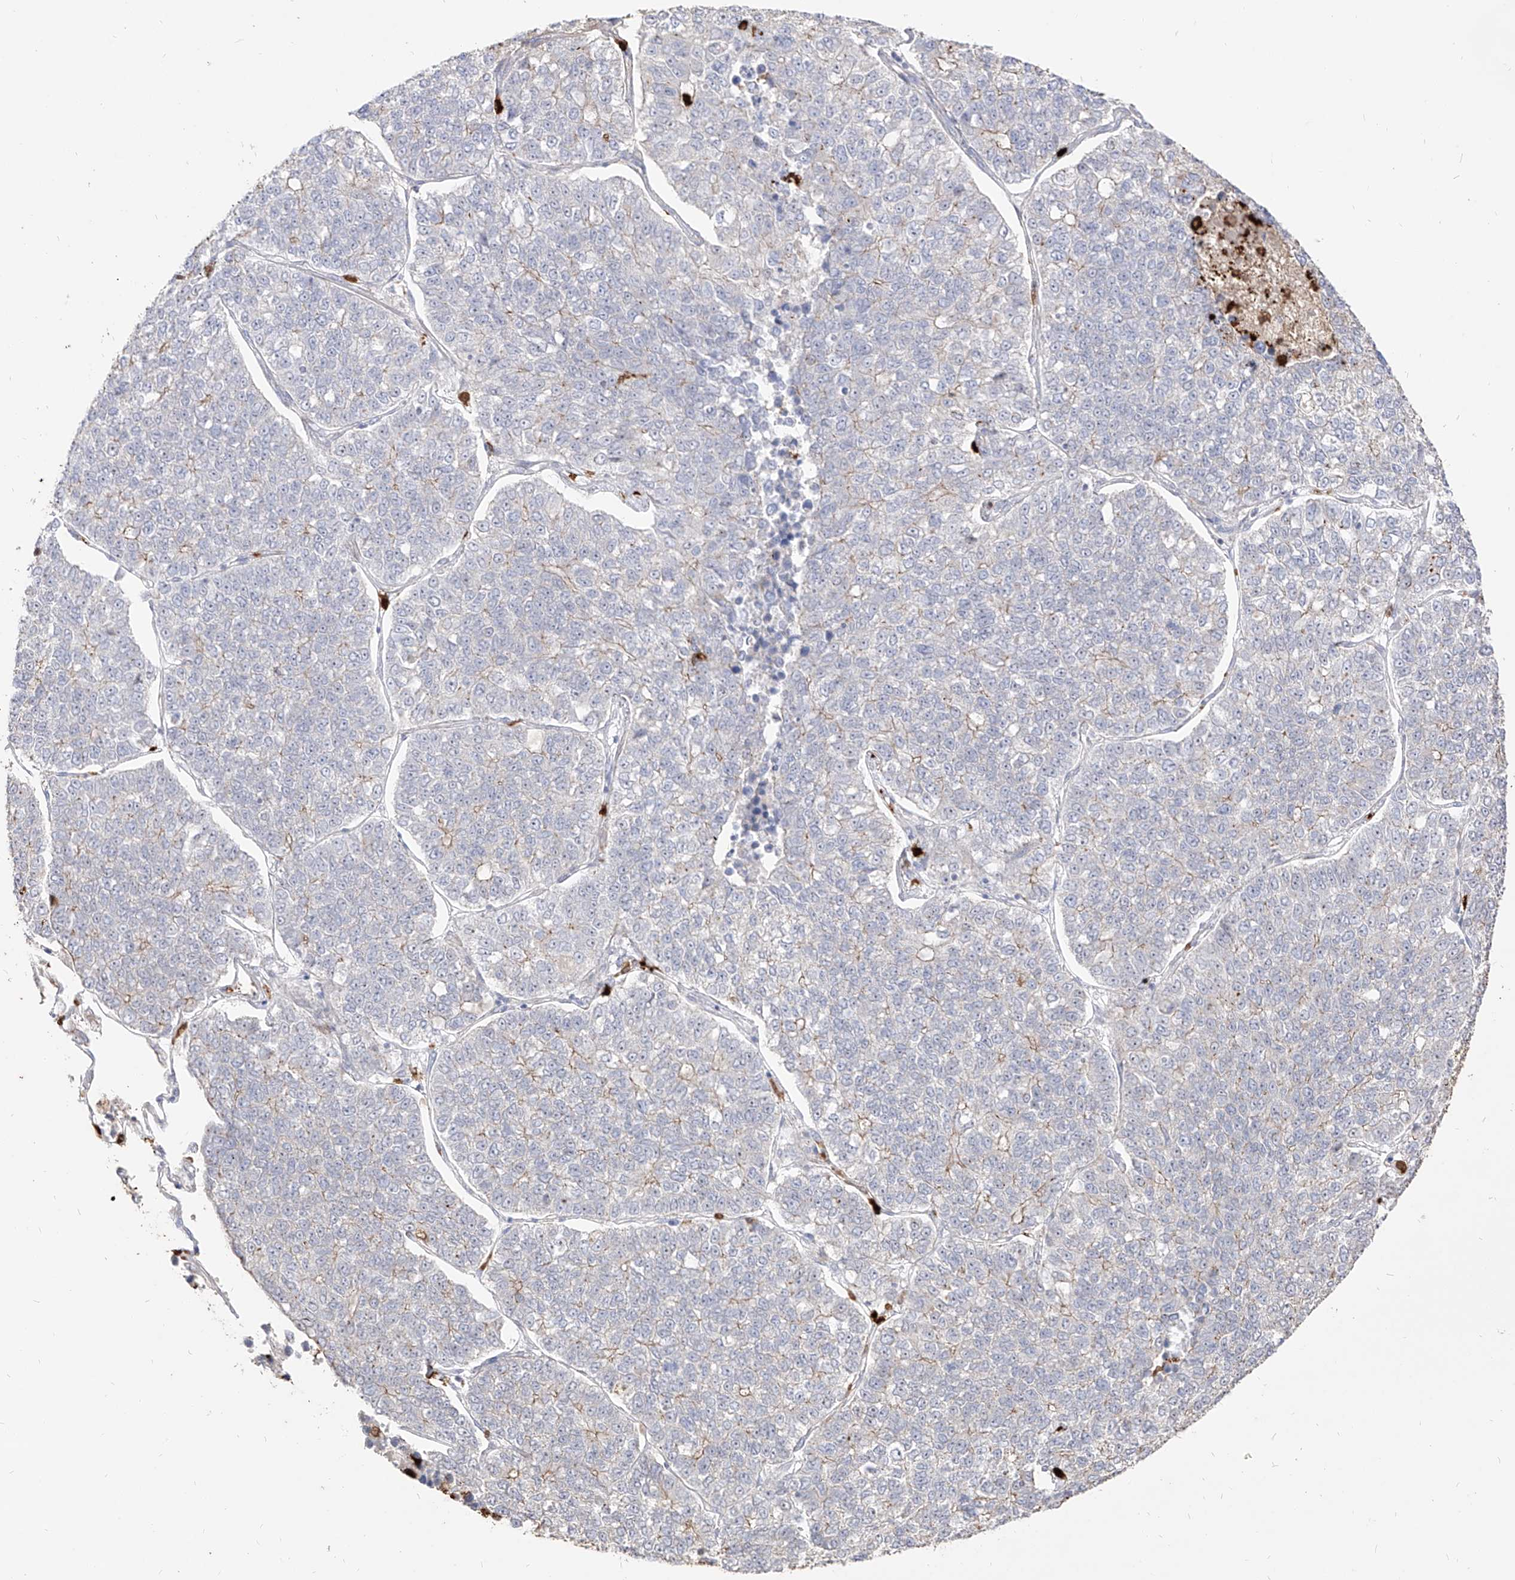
{"staining": {"intensity": "weak", "quantity": "<25%", "location": "cytoplasmic/membranous"}, "tissue": "lung cancer", "cell_type": "Tumor cells", "image_type": "cancer", "snomed": [{"axis": "morphology", "description": "Adenocarcinoma, NOS"}, {"axis": "topography", "description": "Lung"}], "caption": "Tumor cells show no significant expression in lung cancer (adenocarcinoma). The staining is performed using DAB brown chromogen with nuclei counter-stained in using hematoxylin.", "gene": "ZNF227", "patient": {"sex": "male", "age": 49}}